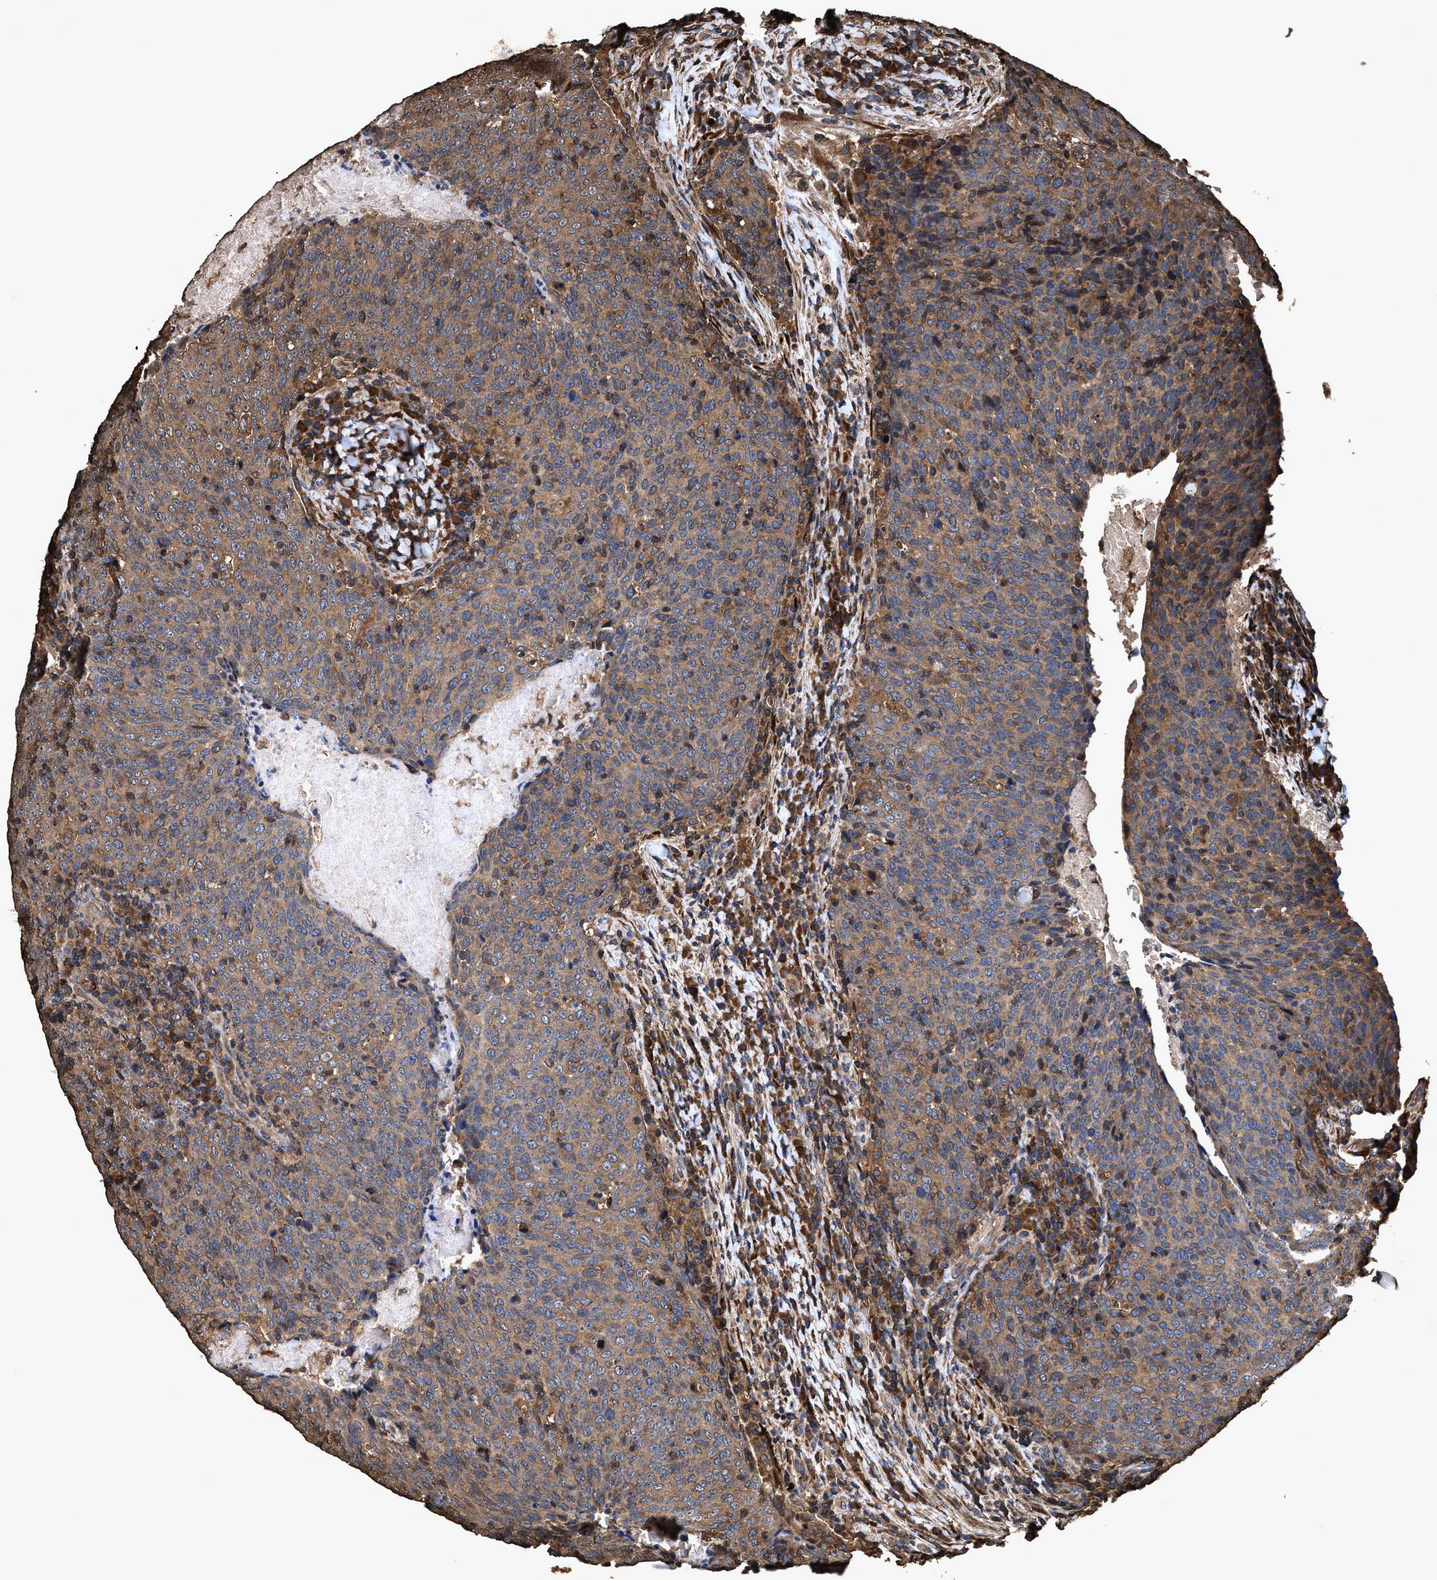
{"staining": {"intensity": "moderate", "quantity": ">75%", "location": "cytoplasmic/membranous"}, "tissue": "head and neck cancer", "cell_type": "Tumor cells", "image_type": "cancer", "snomed": [{"axis": "morphology", "description": "Squamous cell carcinoma, NOS"}, {"axis": "morphology", "description": "Squamous cell carcinoma, metastatic, NOS"}, {"axis": "topography", "description": "Lymph node"}, {"axis": "topography", "description": "Head-Neck"}], "caption": "Metastatic squamous cell carcinoma (head and neck) was stained to show a protein in brown. There is medium levels of moderate cytoplasmic/membranous staining in approximately >75% of tumor cells.", "gene": "ZMYND19", "patient": {"sex": "male", "age": 62}}